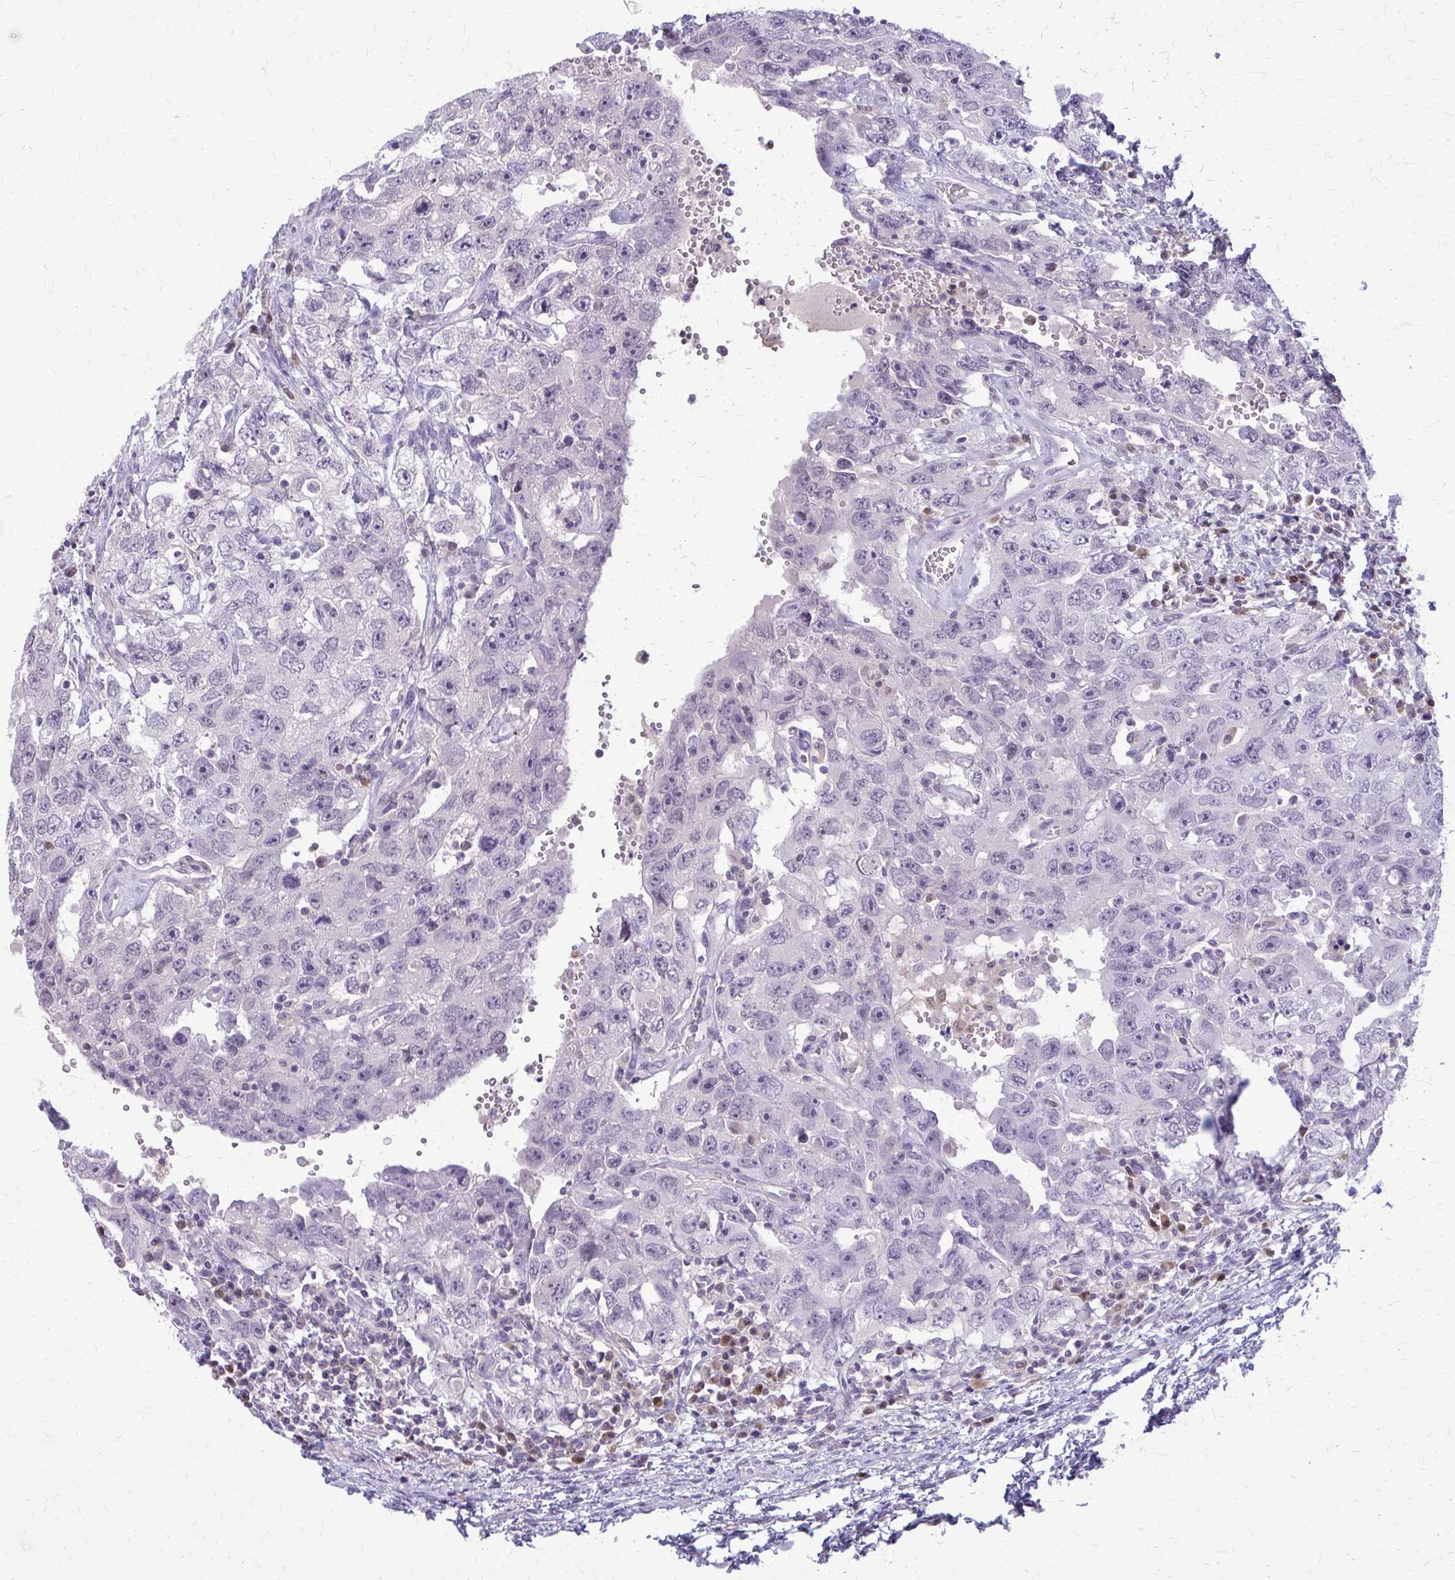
{"staining": {"intensity": "negative", "quantity": "none", "location": "none"}, "tissue": "testis cancer", "cell_type": "Tumor cells", "image_type": "cancer", "snomed": [{"axis": "morphology", "description": "Carcinoma, Embryonal, NOS"}, {"axis": "topography", "description": "Testis"}], "caption": "Testis cancer (embryonal carcinoma) was stained to show a protein in brown. There is no significant expression in tumor cells.", "gene": "GLRX", "patient": {"sex": "male", "age": 26}}